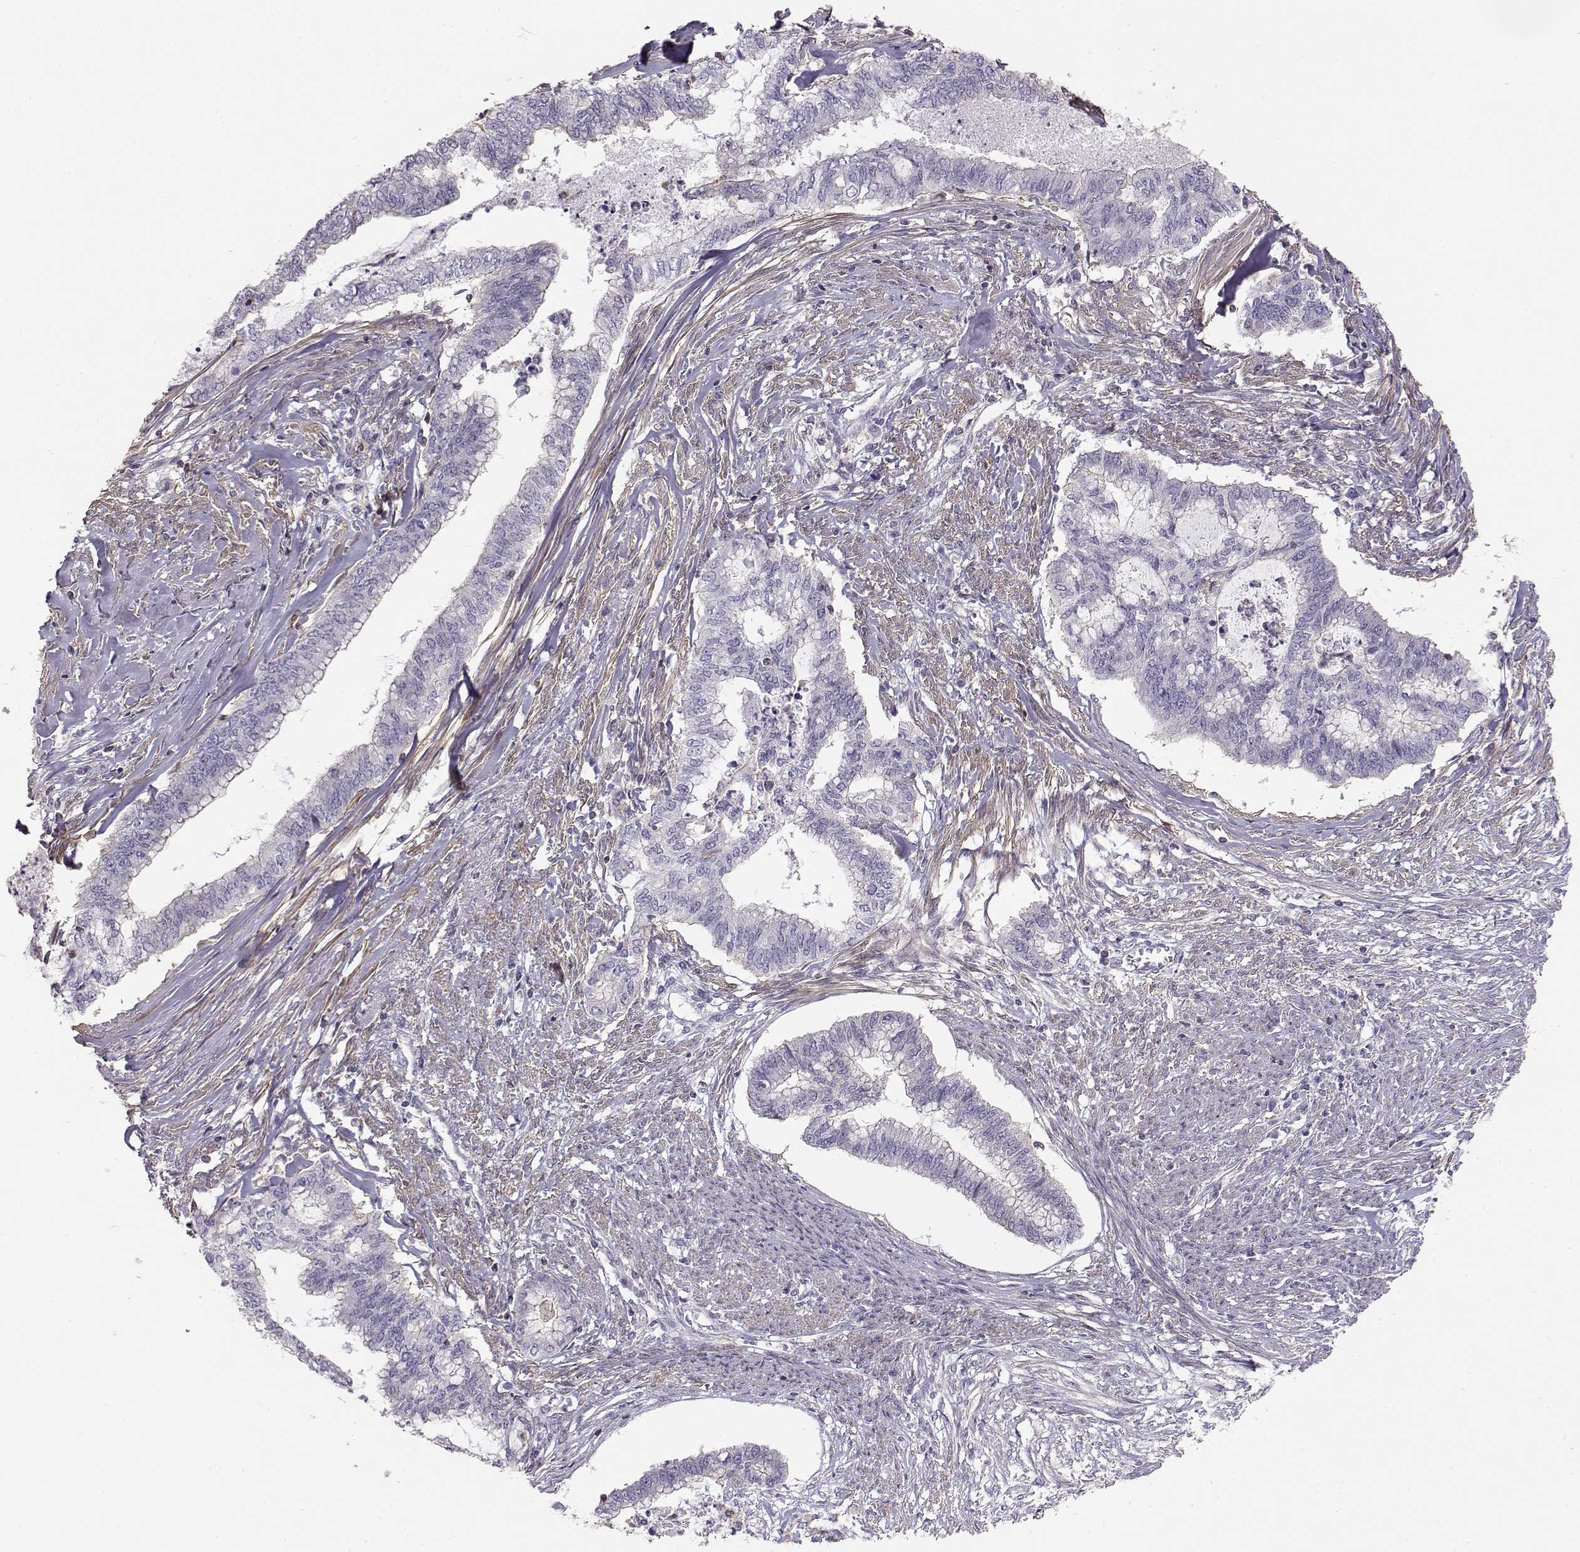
{"staining": {"intensity": "negative", "quantity": "none", "location": "none"}, "tissue": "endometrial cancer", "cell_type": "Tumor cells", "image_type": "cancer", "snomed": [{"axis": "morphology", "description": "Adenocarcinoma, NOS"}, {"axis": "topography", "description": "Endometrium"}], "caption": "An immunohistochemistry (IHC) photomicrograph of adenocarcinoma (endometrial) is shown. There is no staining in tumor cells of adenocarcinoma (endometrial). (Stains: DAB (3,3'-diaminobenzidine) IHC with hematoxylin counter stain, Microscopy: brightfield microscopy at high magnification).", "gene": "DAPL1", "patient": {"sex": "female", "age": 79}}